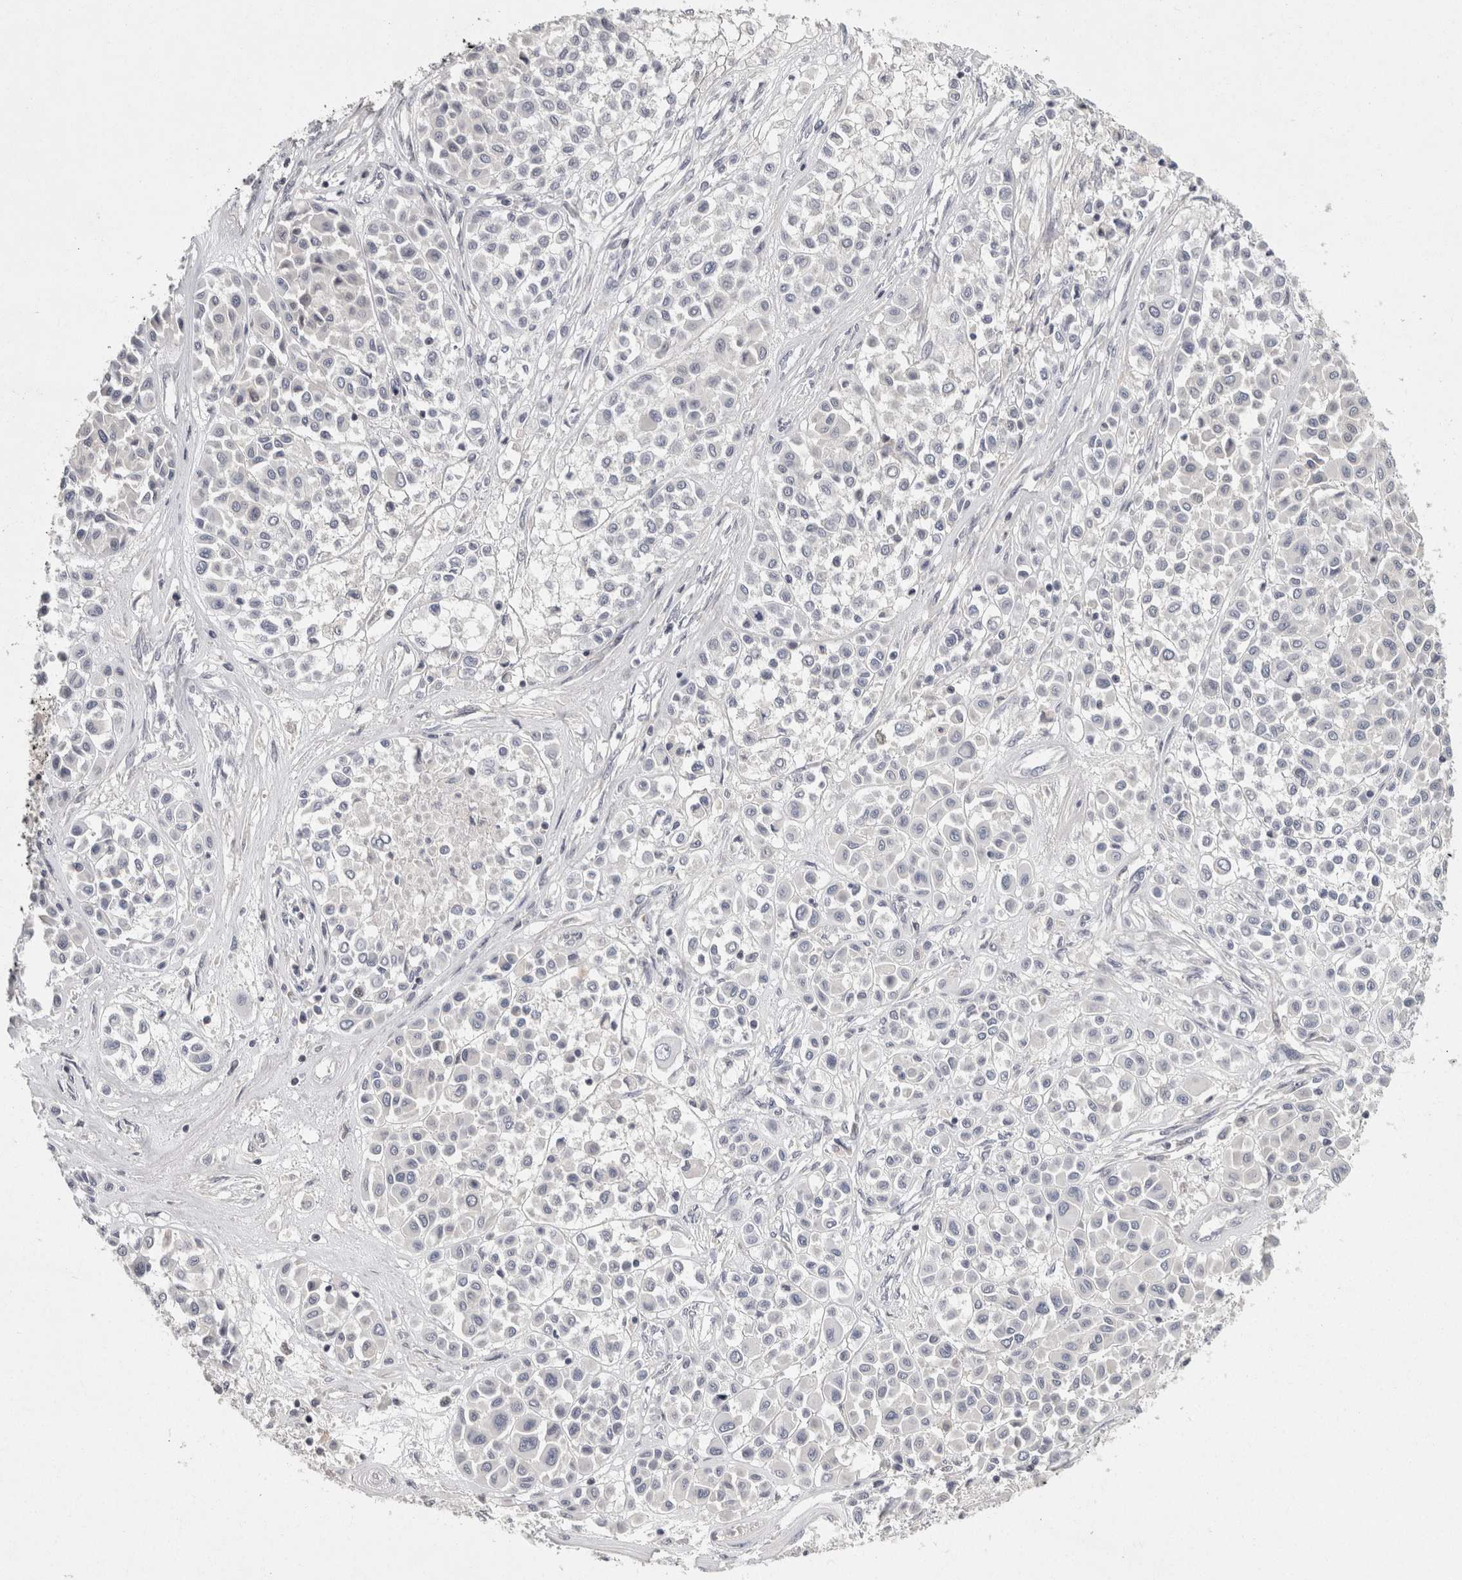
{"staining": {"intensity": "negative", "quantity": "none", "location": "none"}, "tissue": "melanoma", "cell_type": "Tumor cells", "image_type": "cancer", "snomed": [{"axis": "morphology", "description": "Malignant melanoma, Metastatic site"}, {"axis": "topography", "description": "Soft tissue"}], "caption": "This histopathology image is of malignant melanoma (metastatic site) stained with immunohistochemistry to label a protein in brown with the nuclei are counter-stained blue. There is no expression in tumor cells.", "gene": "ACAT2", "patient": {"sex": "male", "age": 41}}